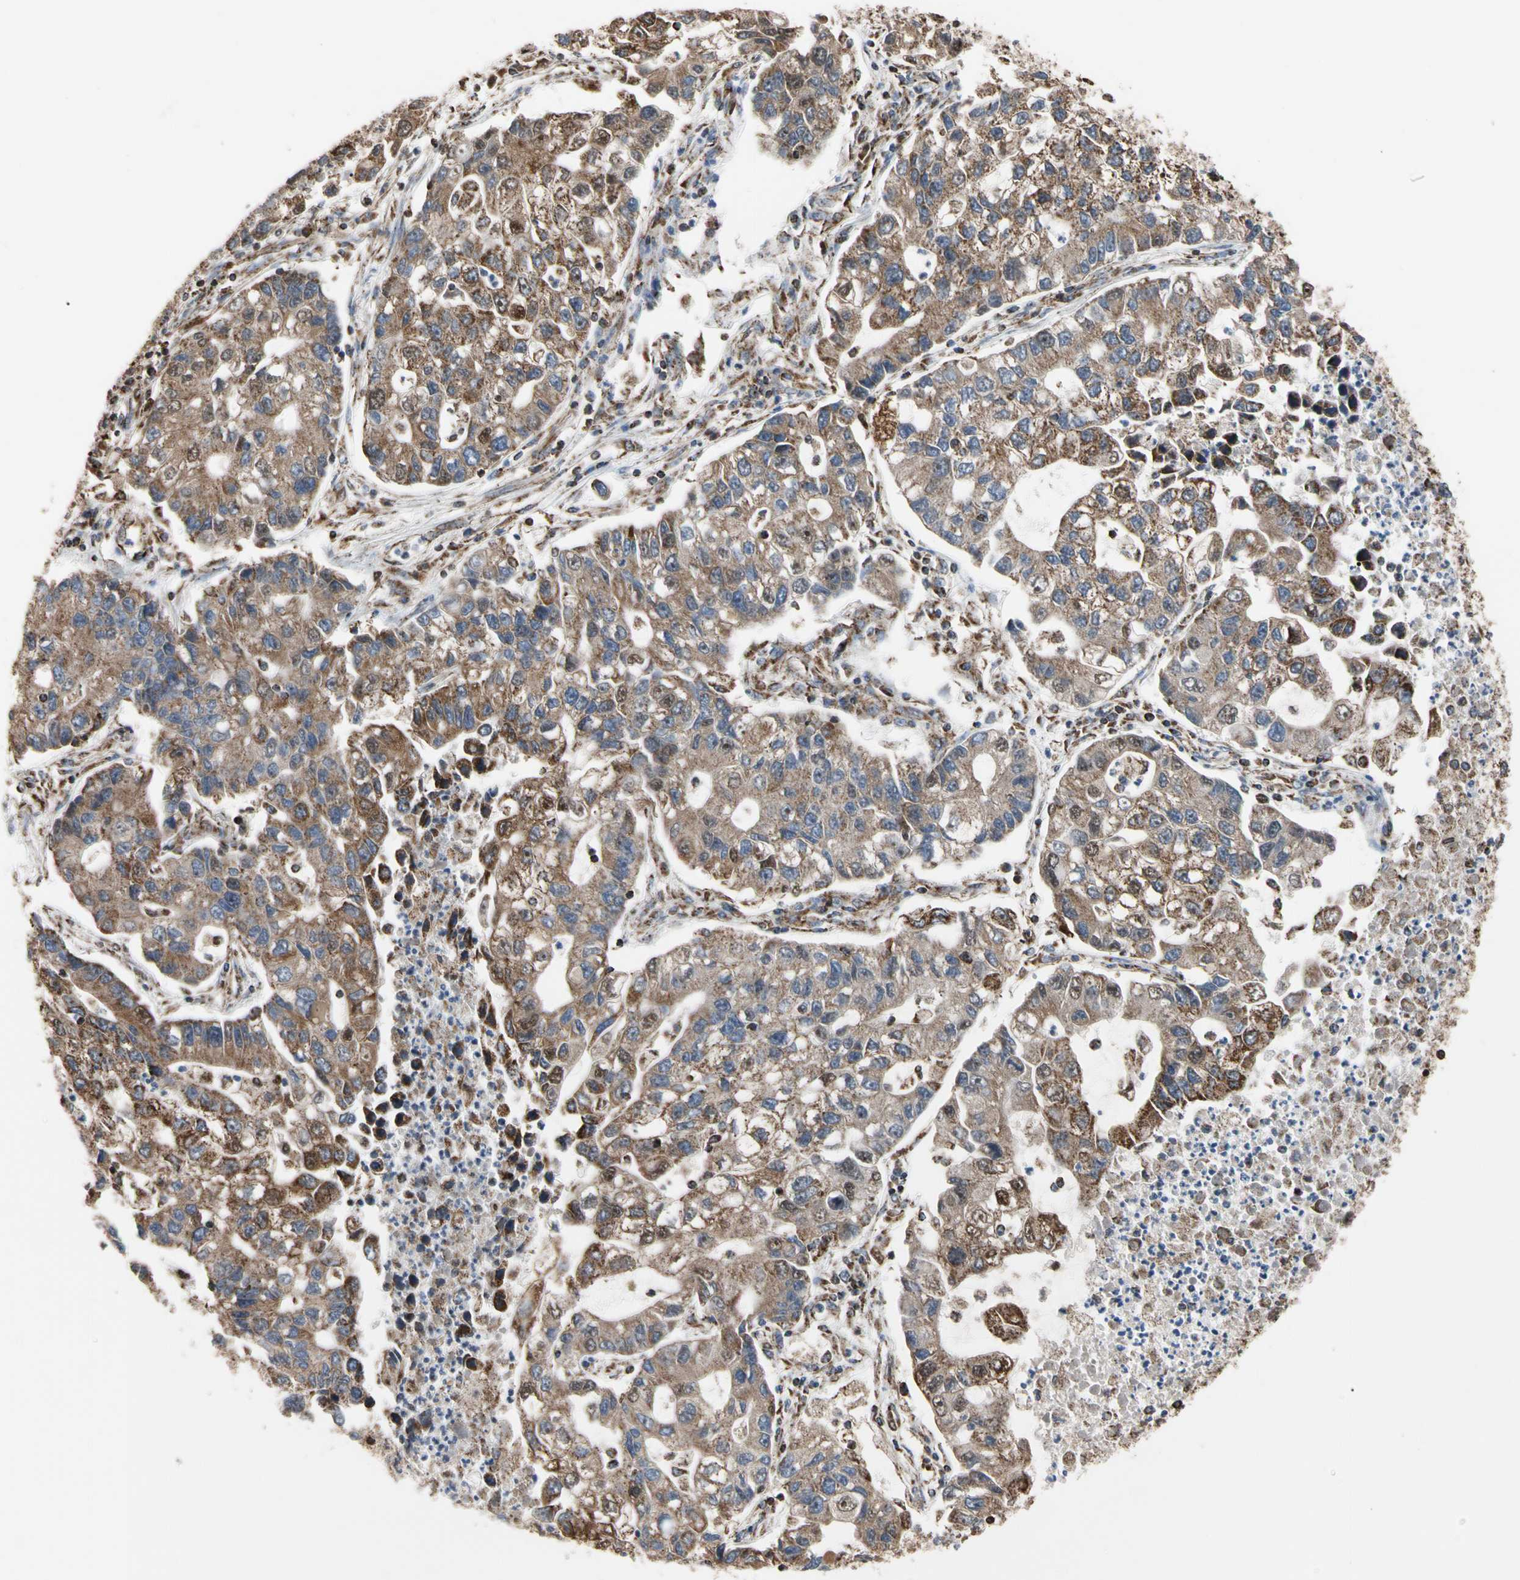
{"staining": {"intensity": "strong", "quantity": ">75%", "location": "cytoplasmic/membranous"}, "tissue": "lung cancer", "cell_type": "Tumor cells", "image_type": "cancer", "snomed": [{"axis": "morphology", "description": "Adenocarcinoma, NOS"}, {"axis": "topography", "description": "Lung"}], "caption": "Lung adenocarcinoma stained for a protein (brown) reveals strong cytoplasmic/membranous positive positivity in about >75% of tumor cells.", "gene": "FAM110B", "patient": {"sex": "female", "age": 51}}